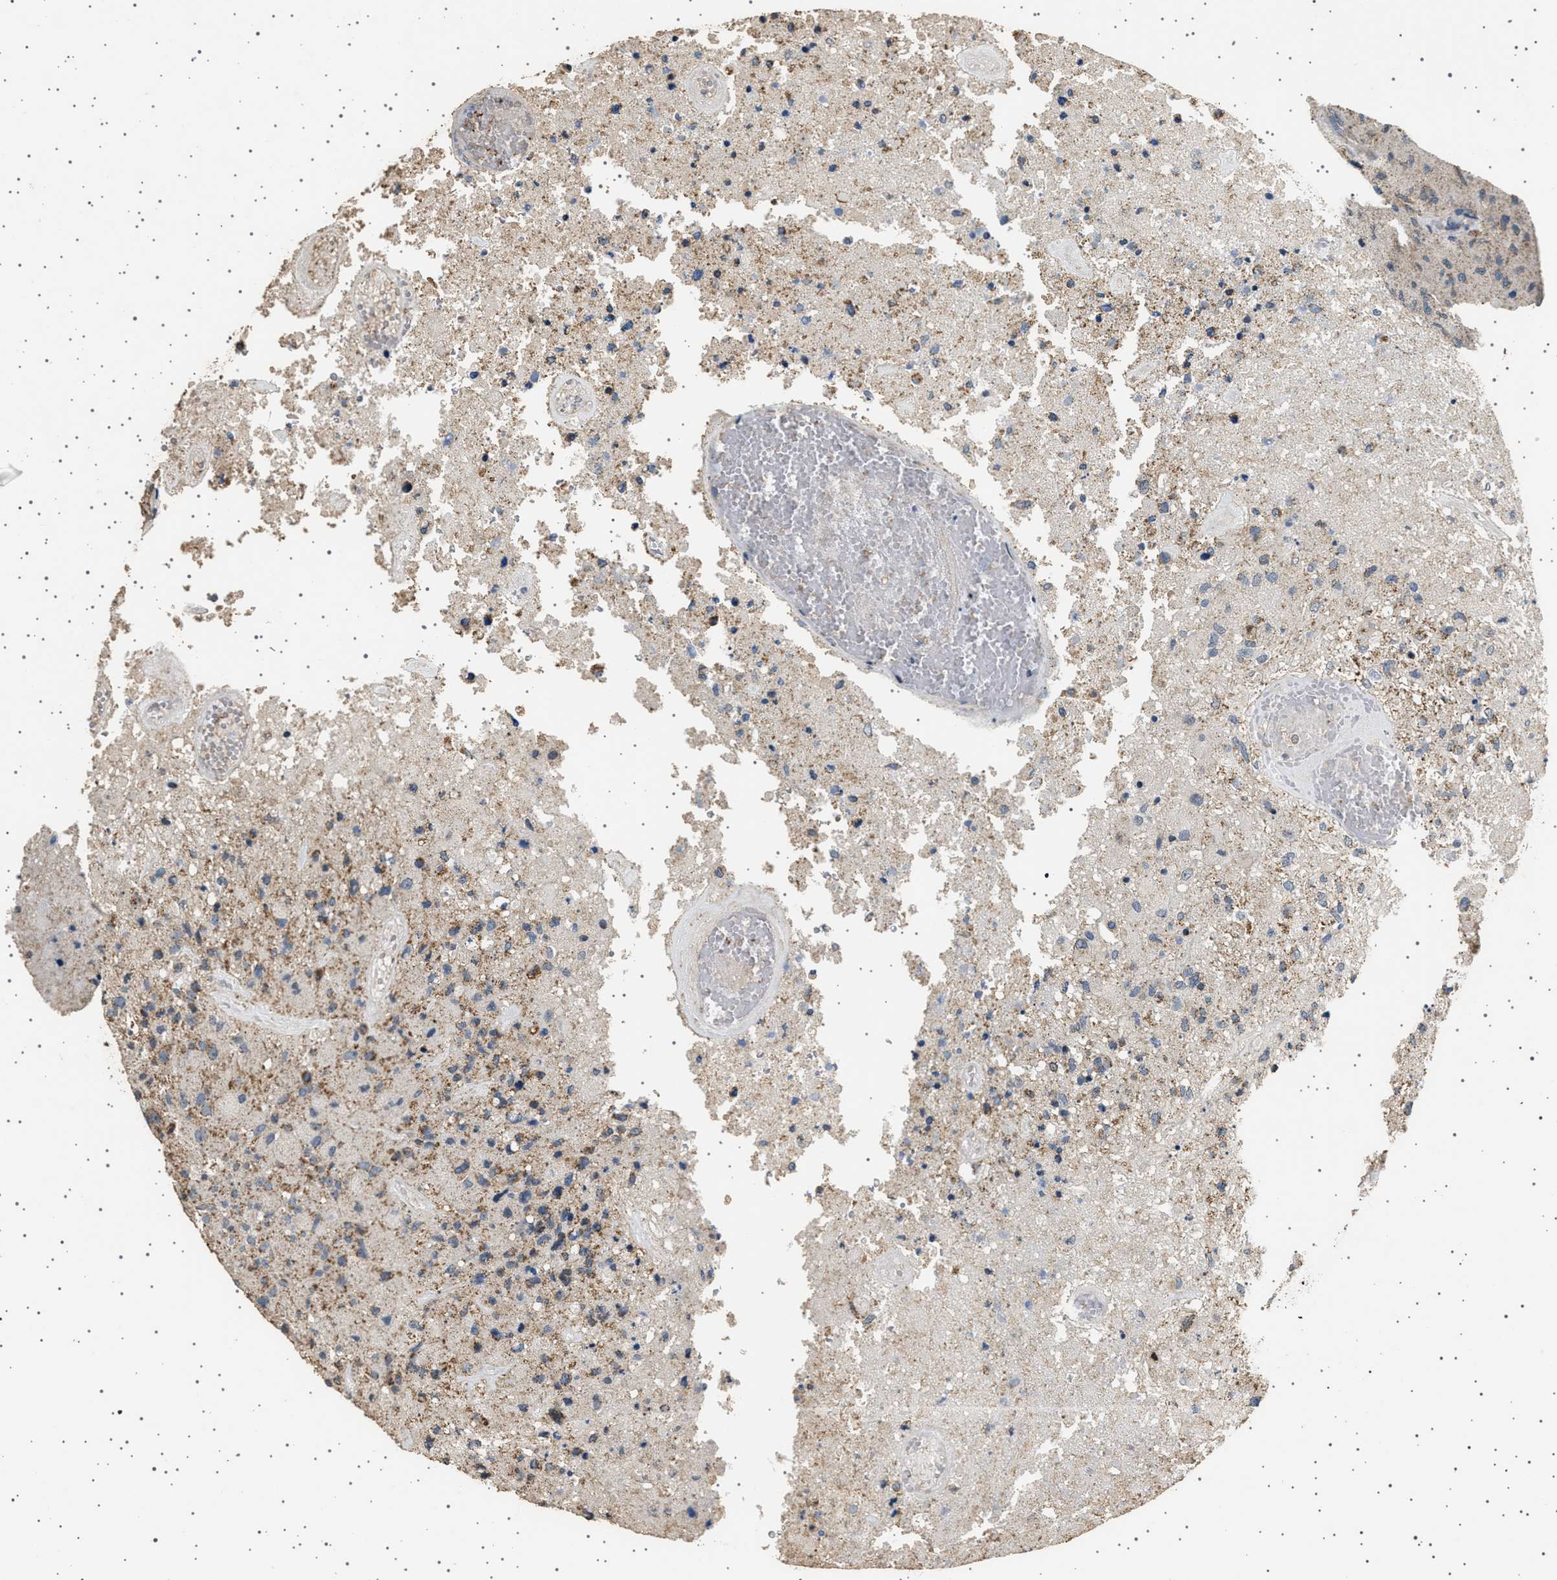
{"staining": {"intensity": "moderate", "quantity": ">75%", "location": "cytoplasmic/membranous"}, "tissue": "glioma", "cell_type": "Tumor cells", "image_type": "cancer", "snomed": [{"axis": "morphology", "description": "Normal tissue, NOS"}, {"axis": "morphology", "description": "Glioma, malignant, High grade"}, {"axis": "topography", "description": "Cerebral cortex"}], "caption": "The histopathology image exhibits staining of malignant glioma (high-grade), revealing moderate cytoplasmic/membranous protein positivity (brown color) within tumor cells.", "gene": "KCNA4", "patient": {"sex": "male", "age": 77}}